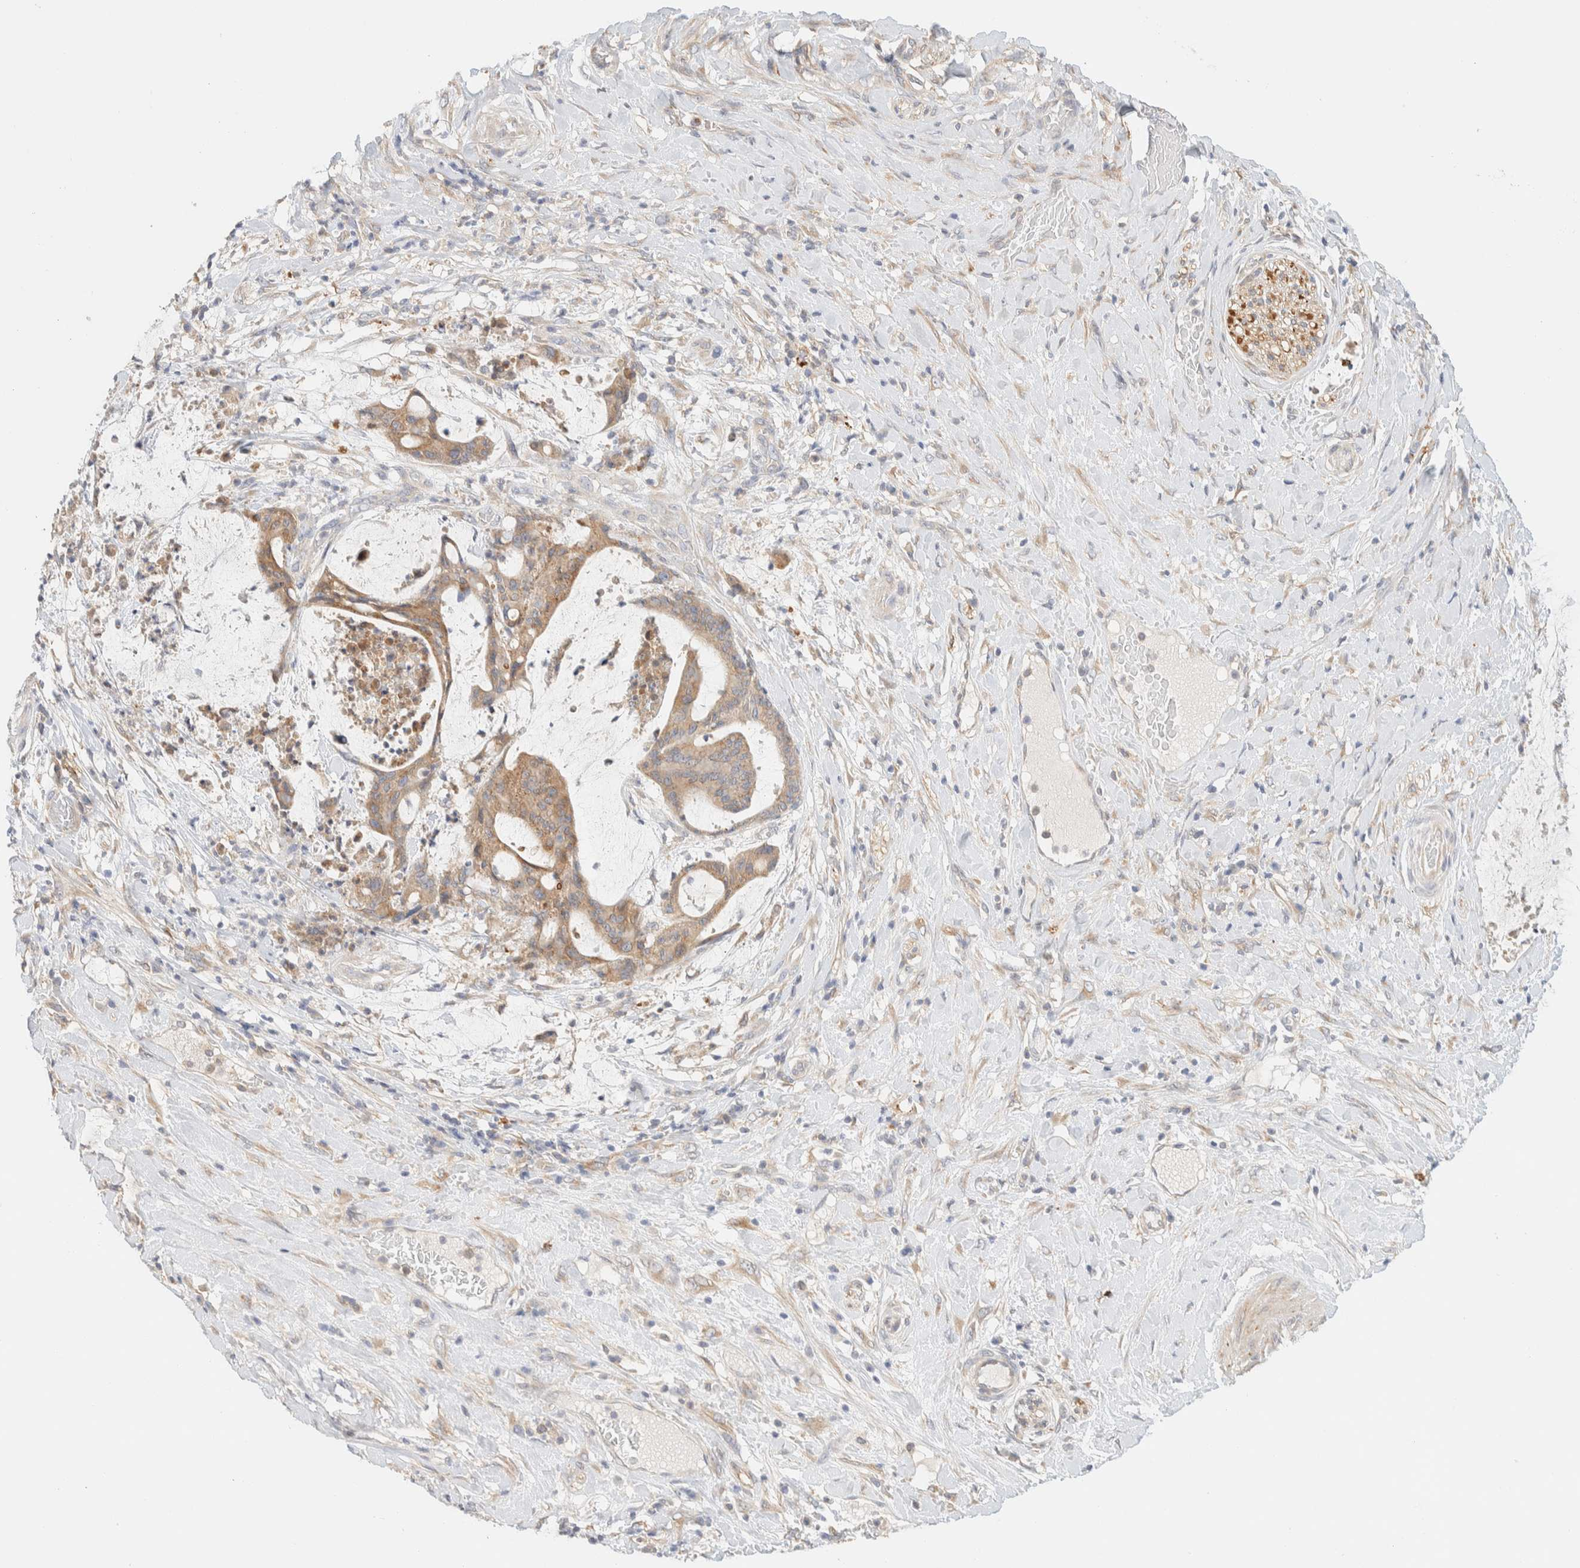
{"staining": {"intensity": "moderate", "quantity": ">75%", "location": "cytoplasmic/membranous"}, "tissue": "liver cancer", "cell_type": "Tumor cells", "image_type": "cancer", "snomed": [{"axis": "morphology", "description": "Normal tissue, NOS"}, {"axis": "morphology", "description": "Cholangiocarcinoma"}, {"axis": "topography", "description": "Liver"}, {"axis": "topography", "description": "Peripheral nerve tissue"}], "caption": "Approximately >75% of tumor cells in liver cancer demonstrate moderate cytoplasmic/membranous protein expression as visualized by brown immunohistochemical staining.", "gene": "NT5C", "patient": {"sex": "female", "age": 73}}